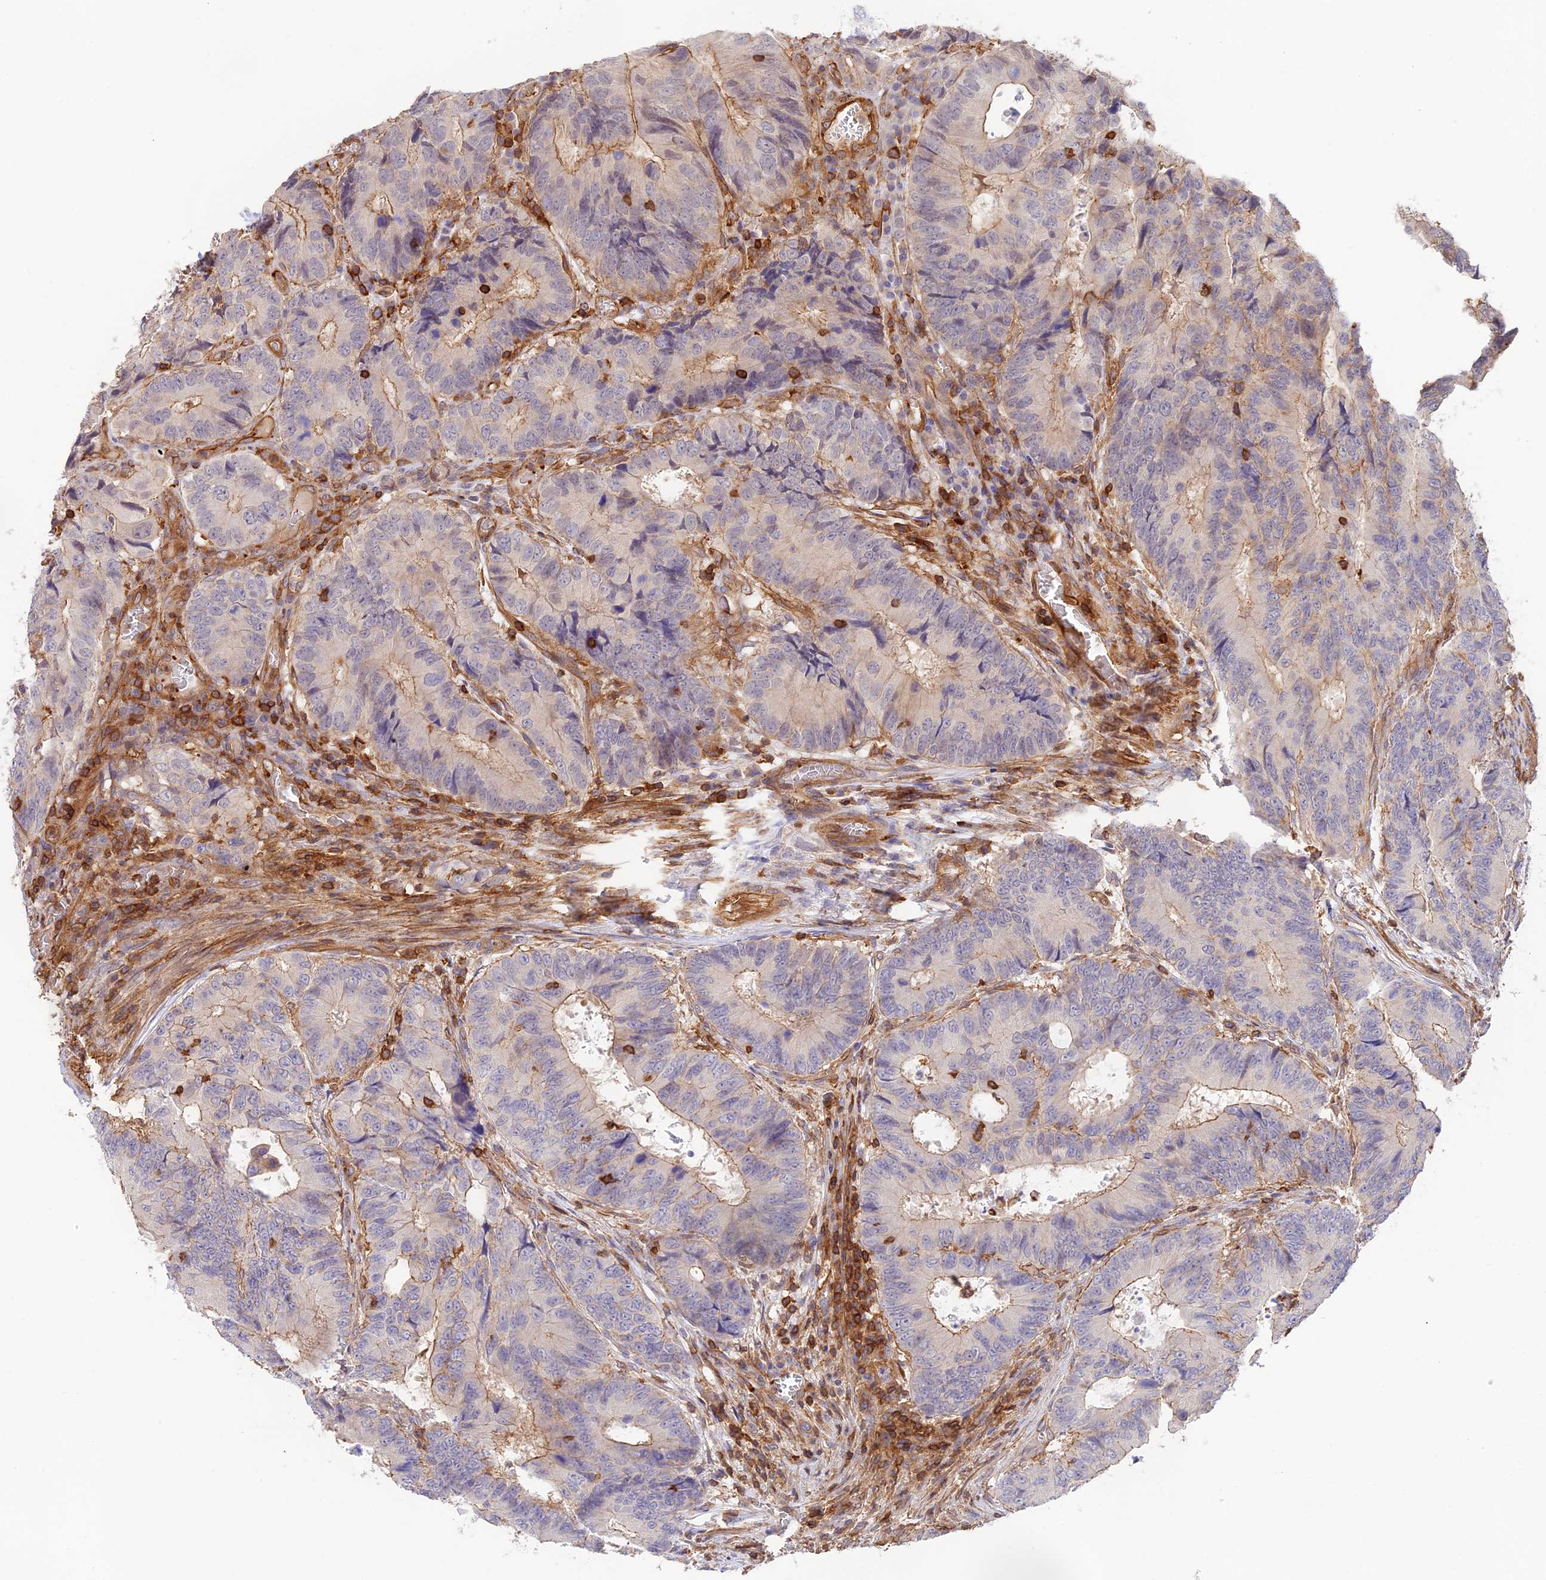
{"staining": {"intensity": "moderate", "quantity": "<25%", "location": "cytoplasmic/membranous"}, "tissue": "colorectal cancer", "cell_type": "Tumor cells", "image_type": "cancer", "snomed": [{"axis": "morphology", "description": "Adenocarcinoma, NOS"}, {"axis": "topography", "description": "Colon"}], "caption": "The image shows staining of adenocarcinoma (colorectal), revealing moderate cytoplasmic/membranous protein positivity (brown color) within tumor cells.", "gene": "DENND1C", "patient": {"sex": "male", "age": 85}}